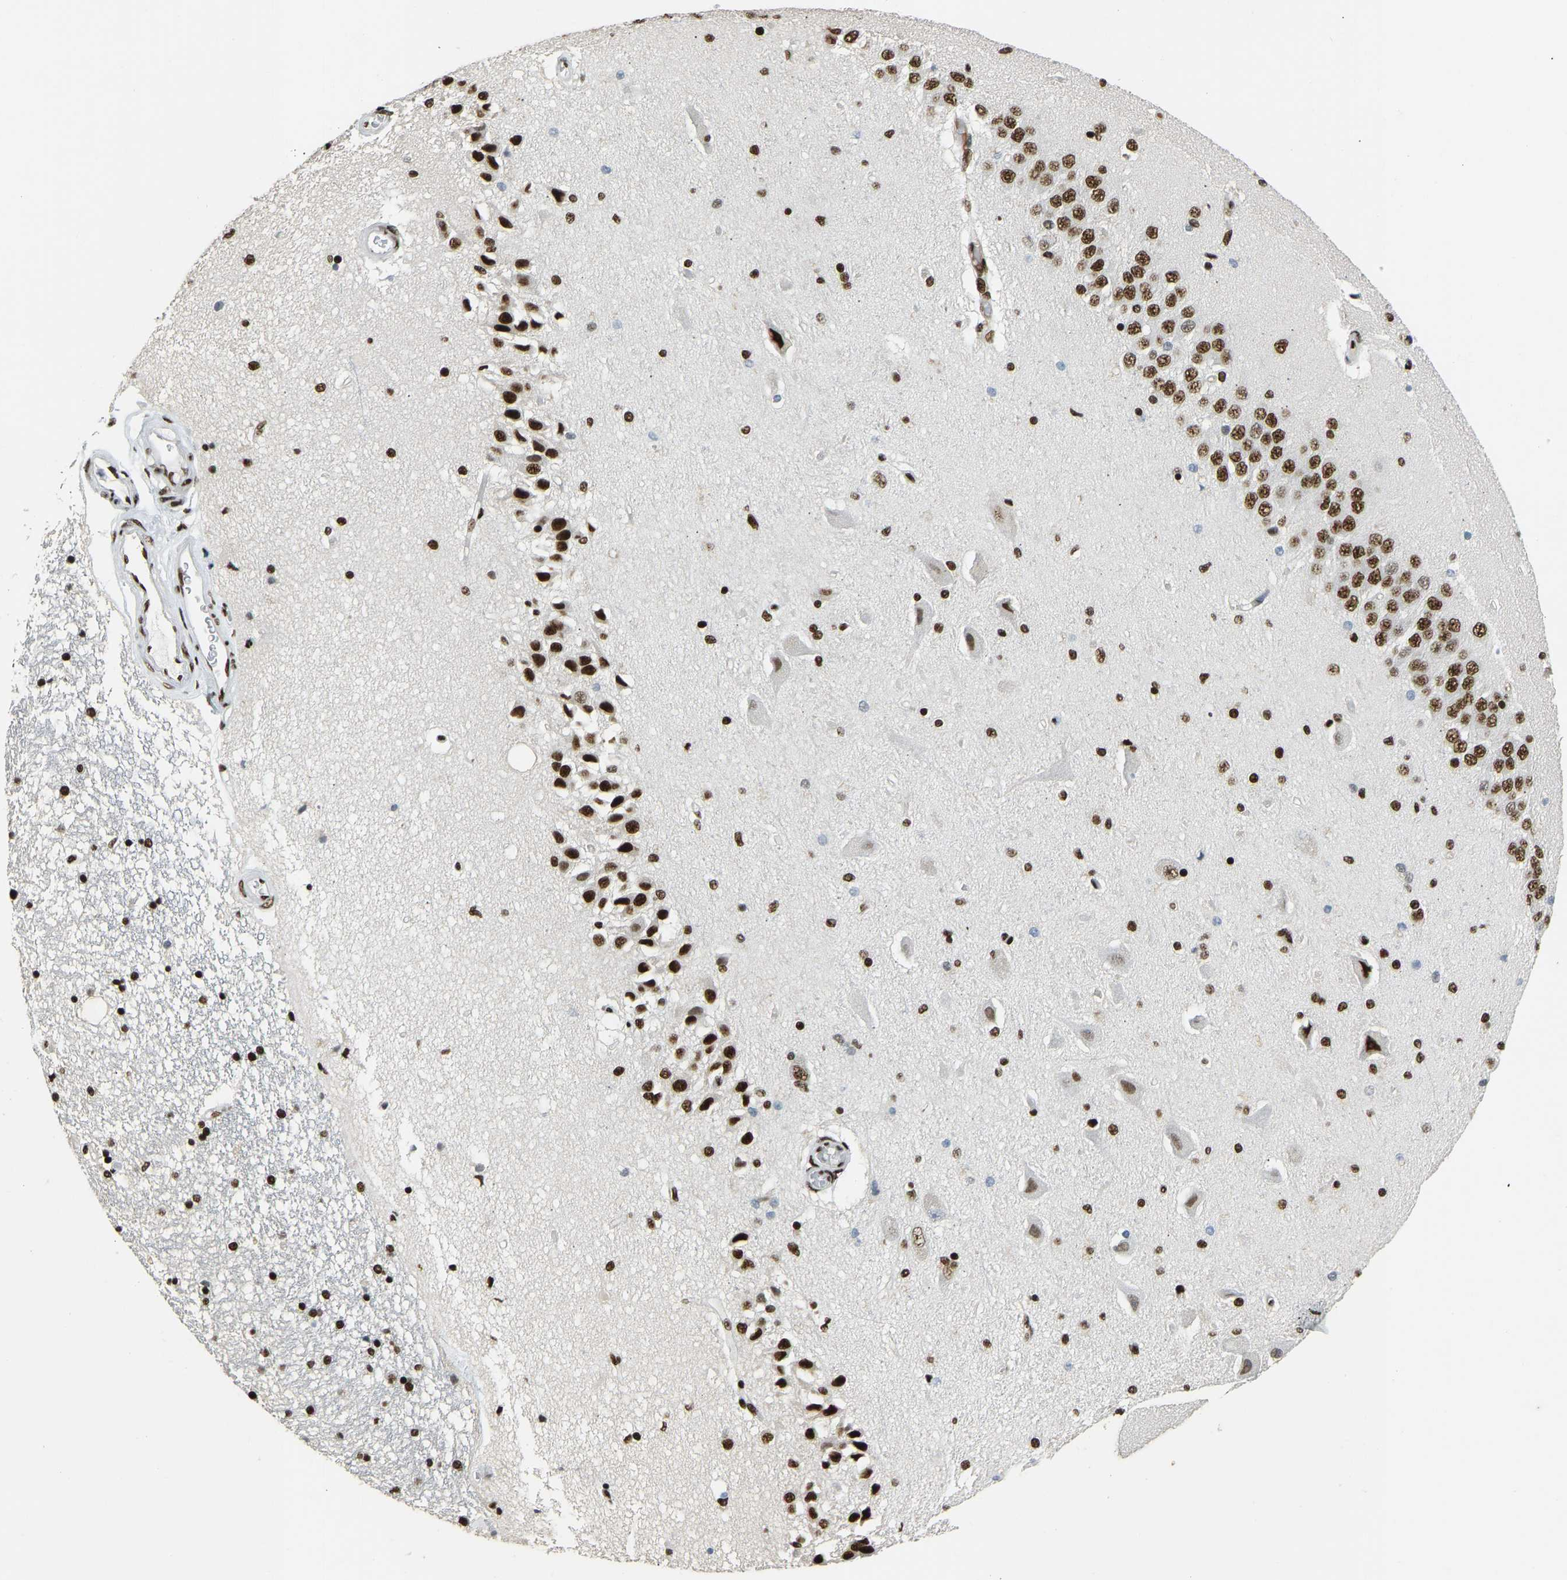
{"staining": {"intensity": "strong", "quantity": "25%-75%", "location": "nuclear"}, "tissue": "hippocampus", "cell_type": "Glial cells", "image_type": "normal", "snomed": [{"axis": "morphology", "description": "Normal tissue, NOS"}, {"axis": "topography", "description": "Hippocampus"}], "caption": "Glial cells show high levels of strong nuclear staining in approximately 25%-75% of cells in unremarkable hippocampus.", "gene": "FOXK1", "patient": {"sex": "female", "age": 54}}